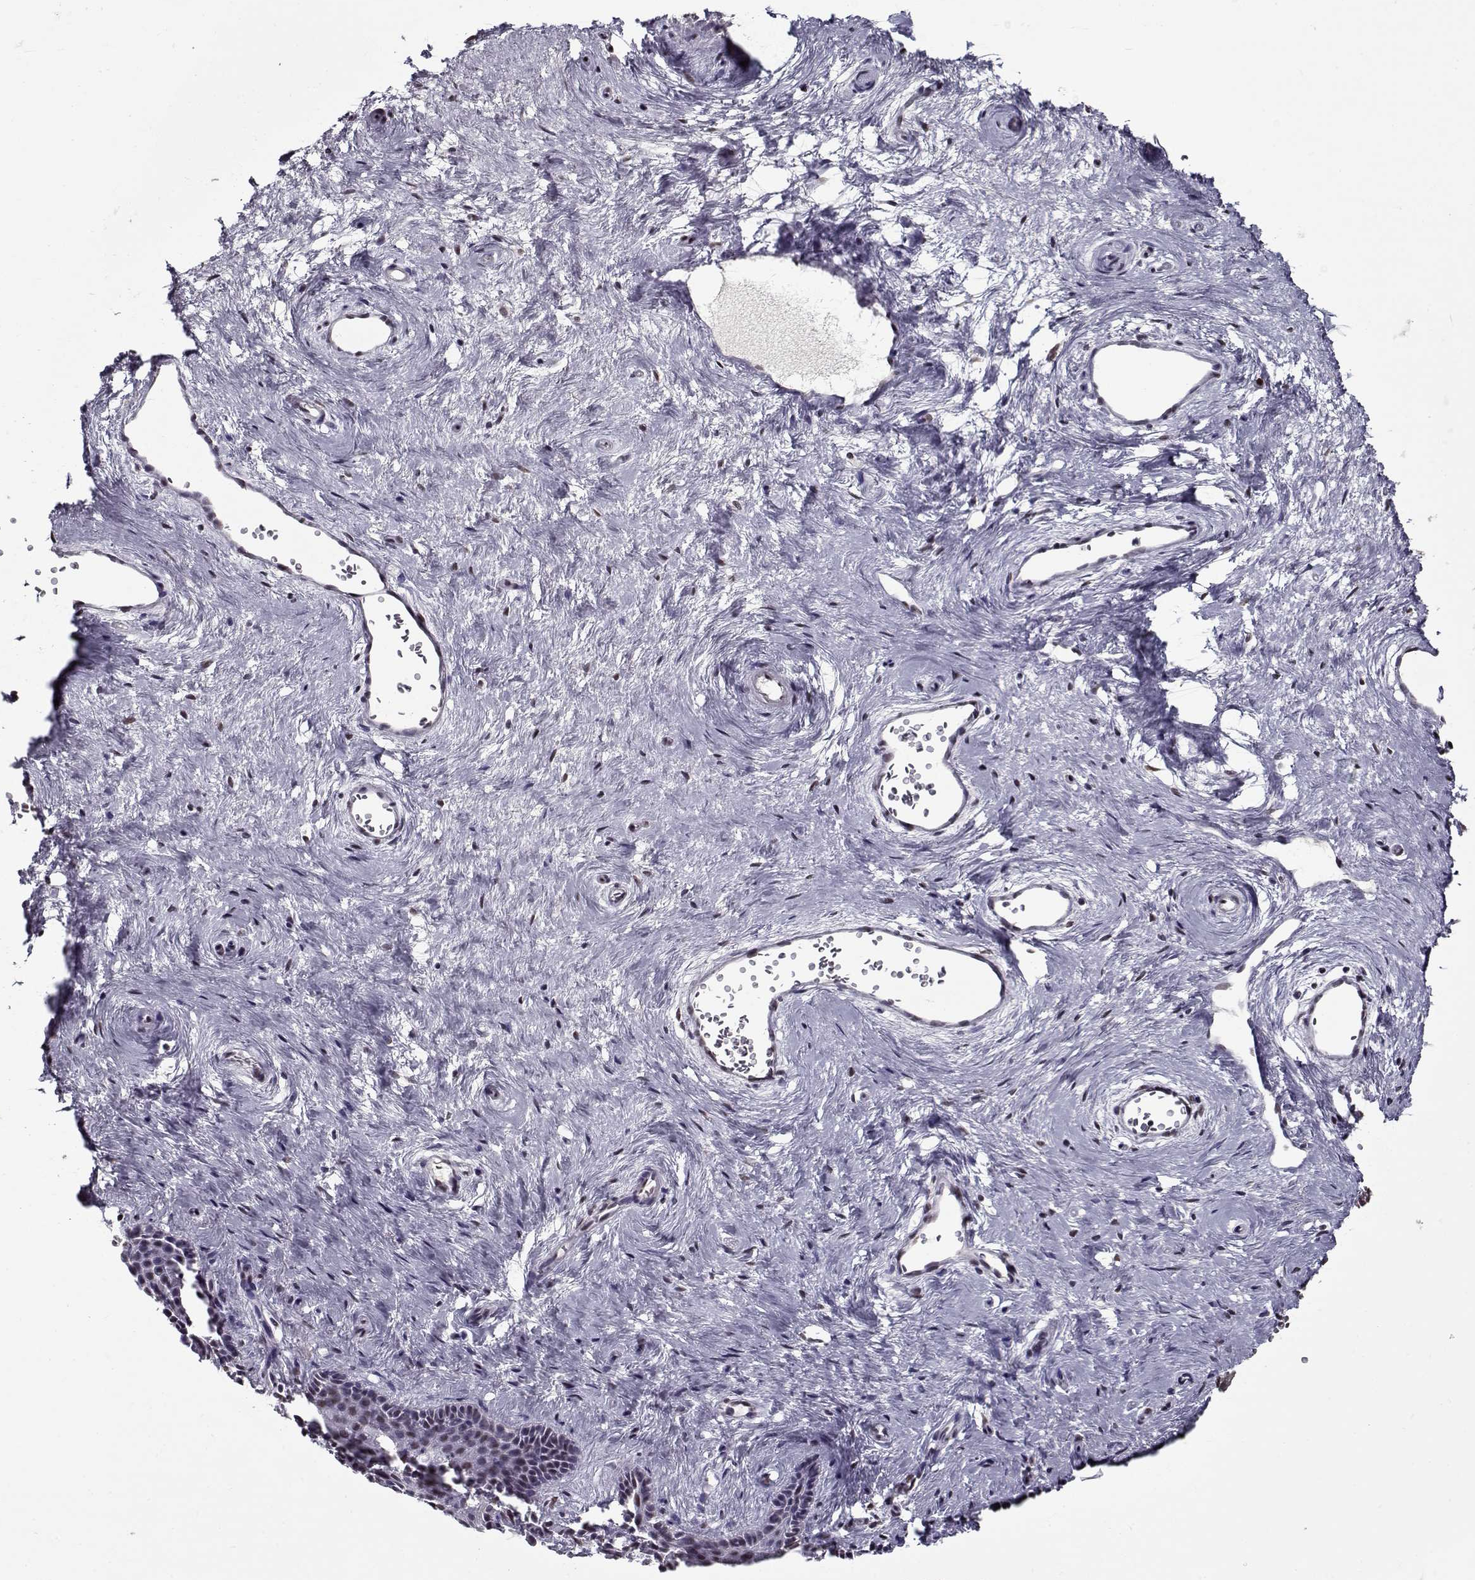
{"staining": {"intensity": "weak", "quantity": "25%-75%", "location": "nuclear"}, "tissue": "vagina", "cell_type": "Squamous epithelial cells", "image_type": "normal", "snomed": [{"axis": "morphology", "description": "Normal tissue, NOS"}, {"axis": "topography", "description": "Vagina"}], "caption": "A brown stain highlights weak nuclear staining of a protein in squamous epithelial cells of benign vagina.", "gene": "PRMT1", "patient": {"sex": "female", "age": 45}}